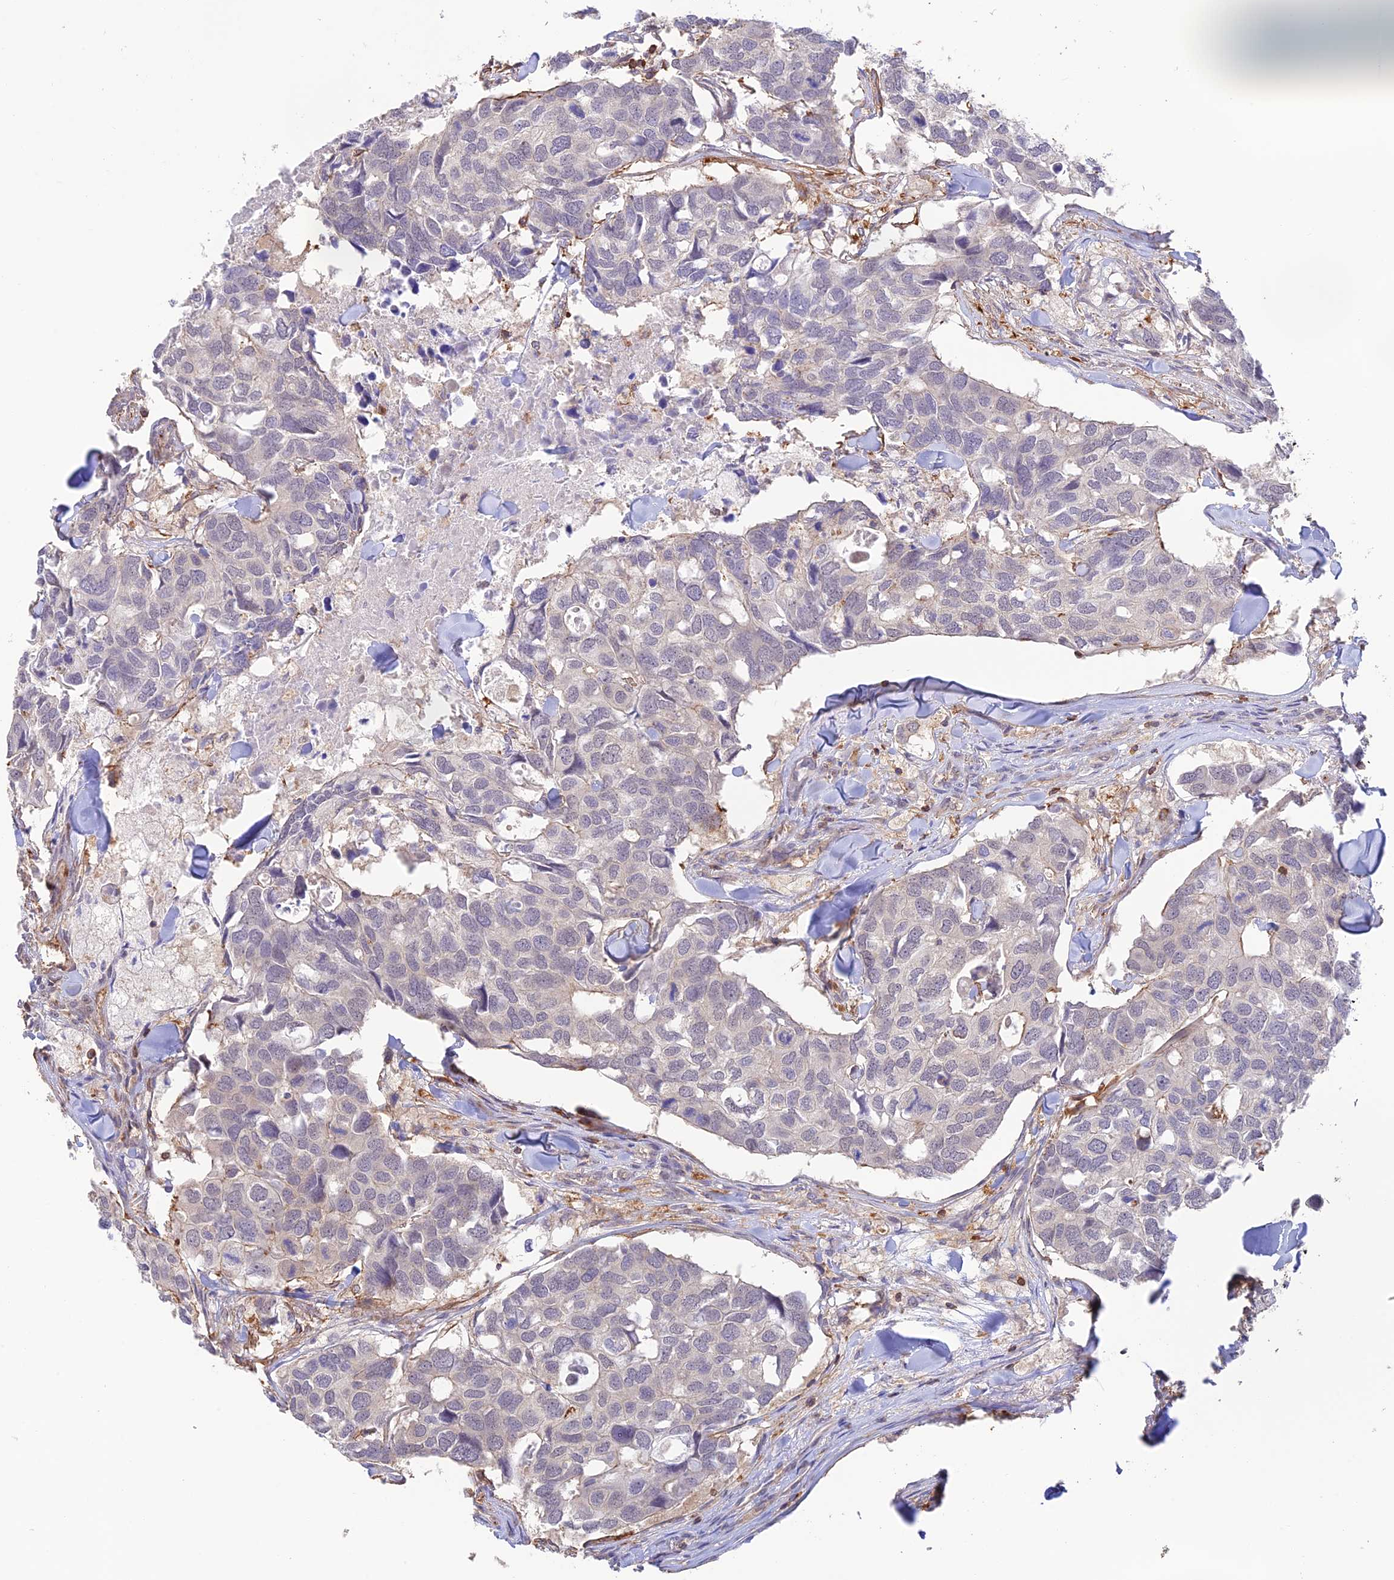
{"staining": {"intensity": "negative", "quantity": "none", "location": "none"}, "tissue": "breast cancer", "cell_type": "Tumor cells", "image_type": "cancer", "snomed": [{"axis": "morphology", "description": "Duct carcinoma"}, {"axis": "topography", "description": "Breast"}], "caption": "There is no significant positivity in tumor cells of invasive ductal carcinoma (breast).", "gene": "DENND1C", "patient": {"sex": "female", "age": 83}}